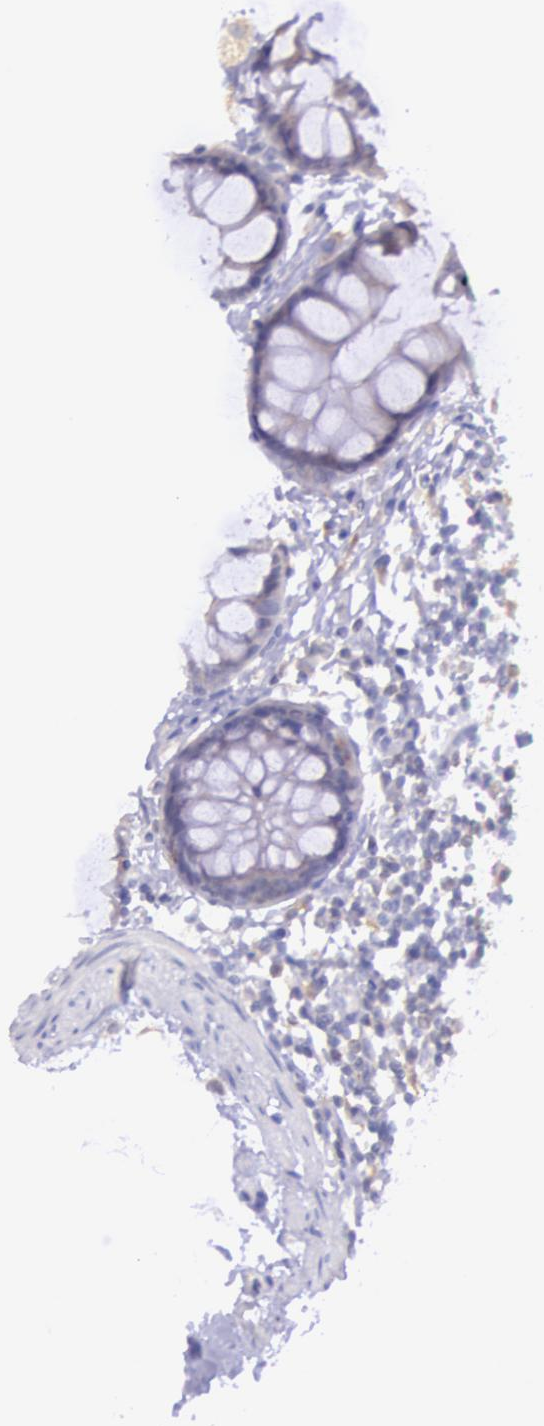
{"staining": {"intensity": "negative", "quantity": "none", "location": "none"}, "tissue": "colon", "cell_type": "Endothelial cells", "image_type": "normal", "snomed": [{"axis": "morphology", "description": "Normal tissue, NOS"}, {"axis": "topography", "description": "Smooth muscle"}, {"axis": "topography", "description": "Colon"}], "caption": "A high-resolution image shows IHC staining of benign colon, which reveals no significant staining in endothelial cells.", "gene": "MYH1", "patient": {"sex": "male", "age": 67}}